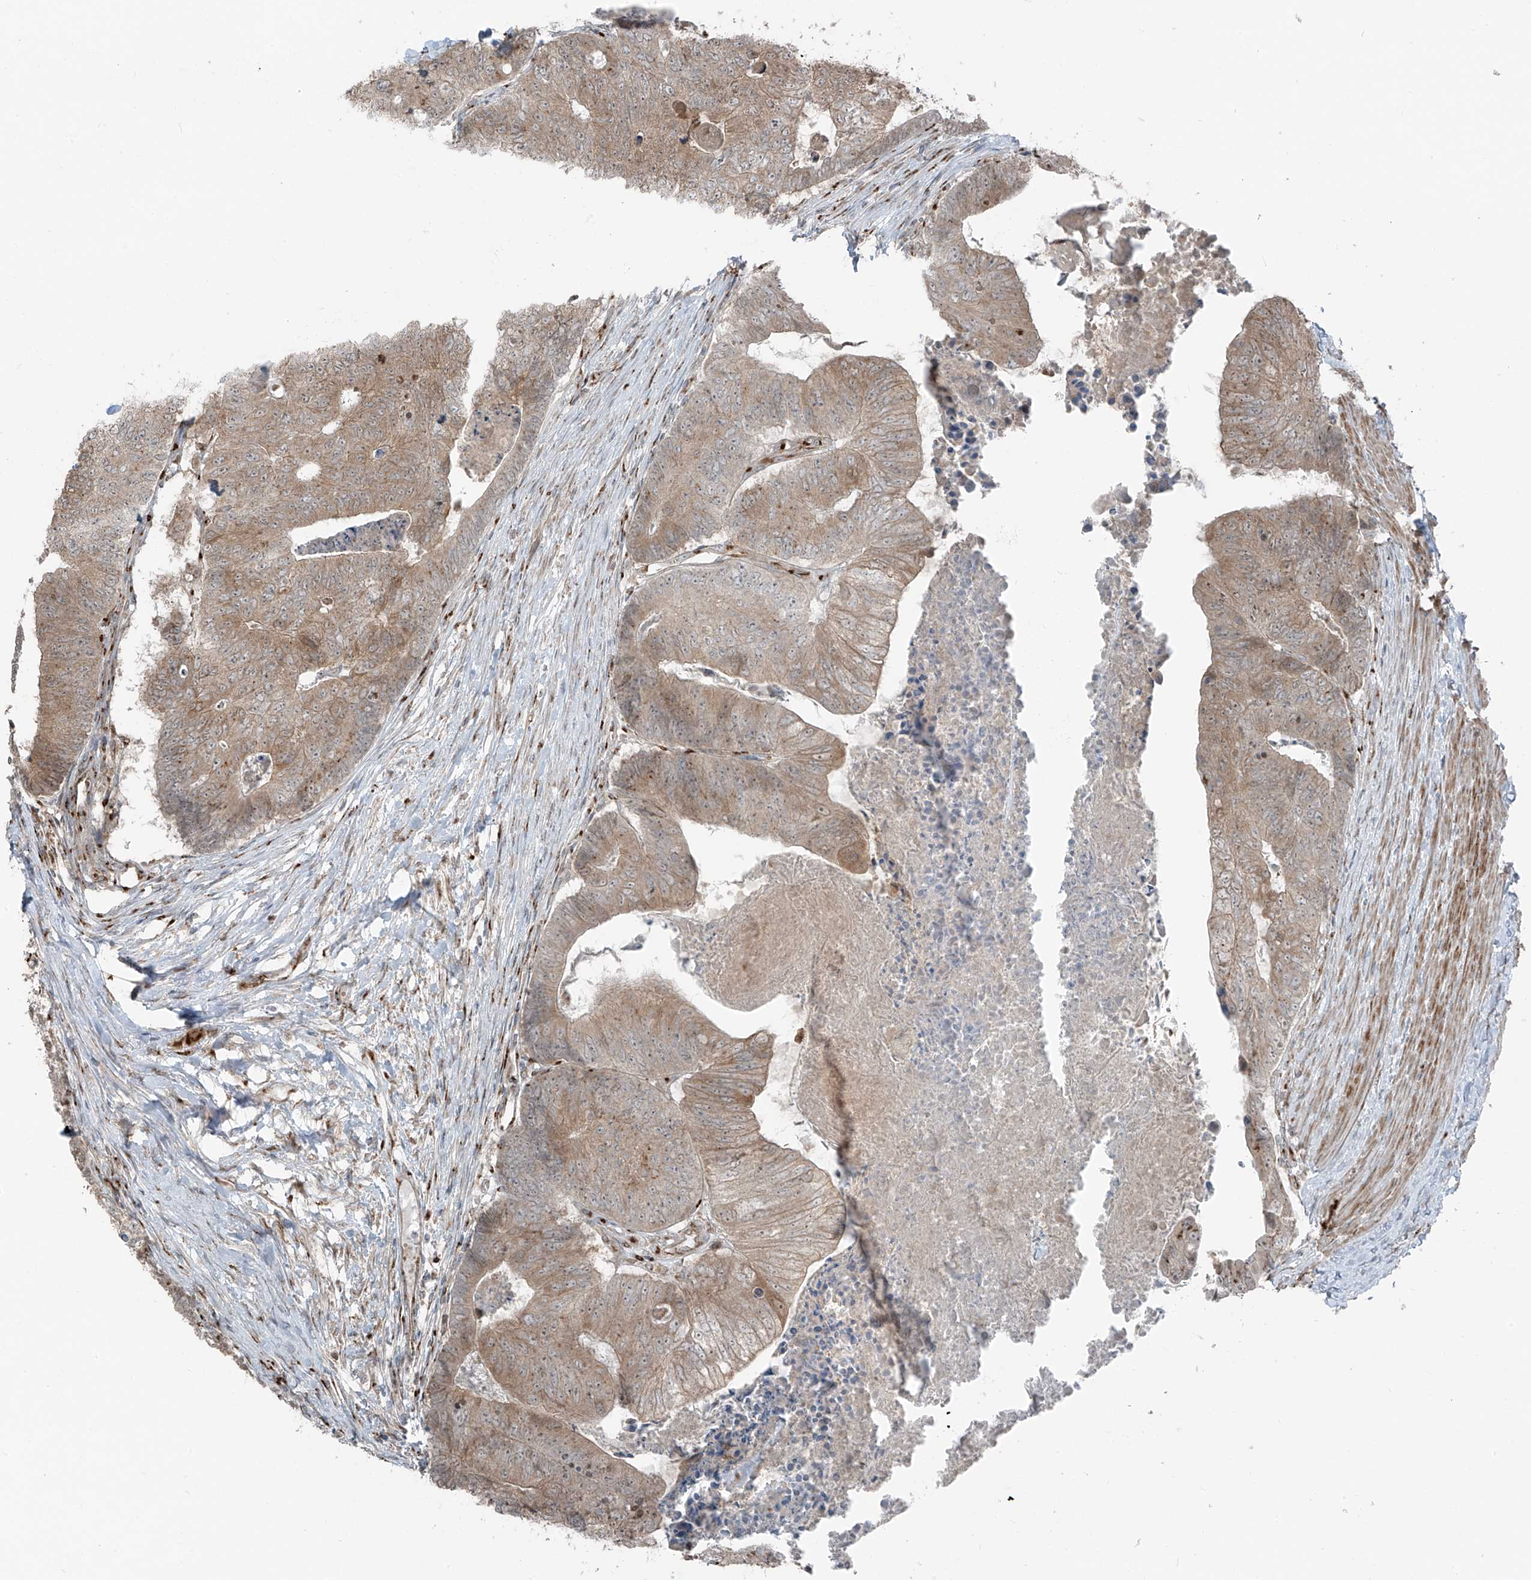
{"staining": {"intensity": "moderate", "quantity": ">75%", "location": "cytoplasmic/membranous"}, "tissue": "colorectal cancer", "cell_type": "Tumor cells", "image_type": "cancer", "snomed": [{"axis": "morphology", "description": "Adenocarcinoma, NOS"}, {"axis": "topography", "description": "Colon"}], "caption": "Brown immunohistochemical staining in adenocarcinoma (colorectal) shows moderate cytoplasmic/membranous staining in approximately >75% of tumor cells.", "gene": "ERLEC1", "patient": {"sex": "female", "age": 67}}